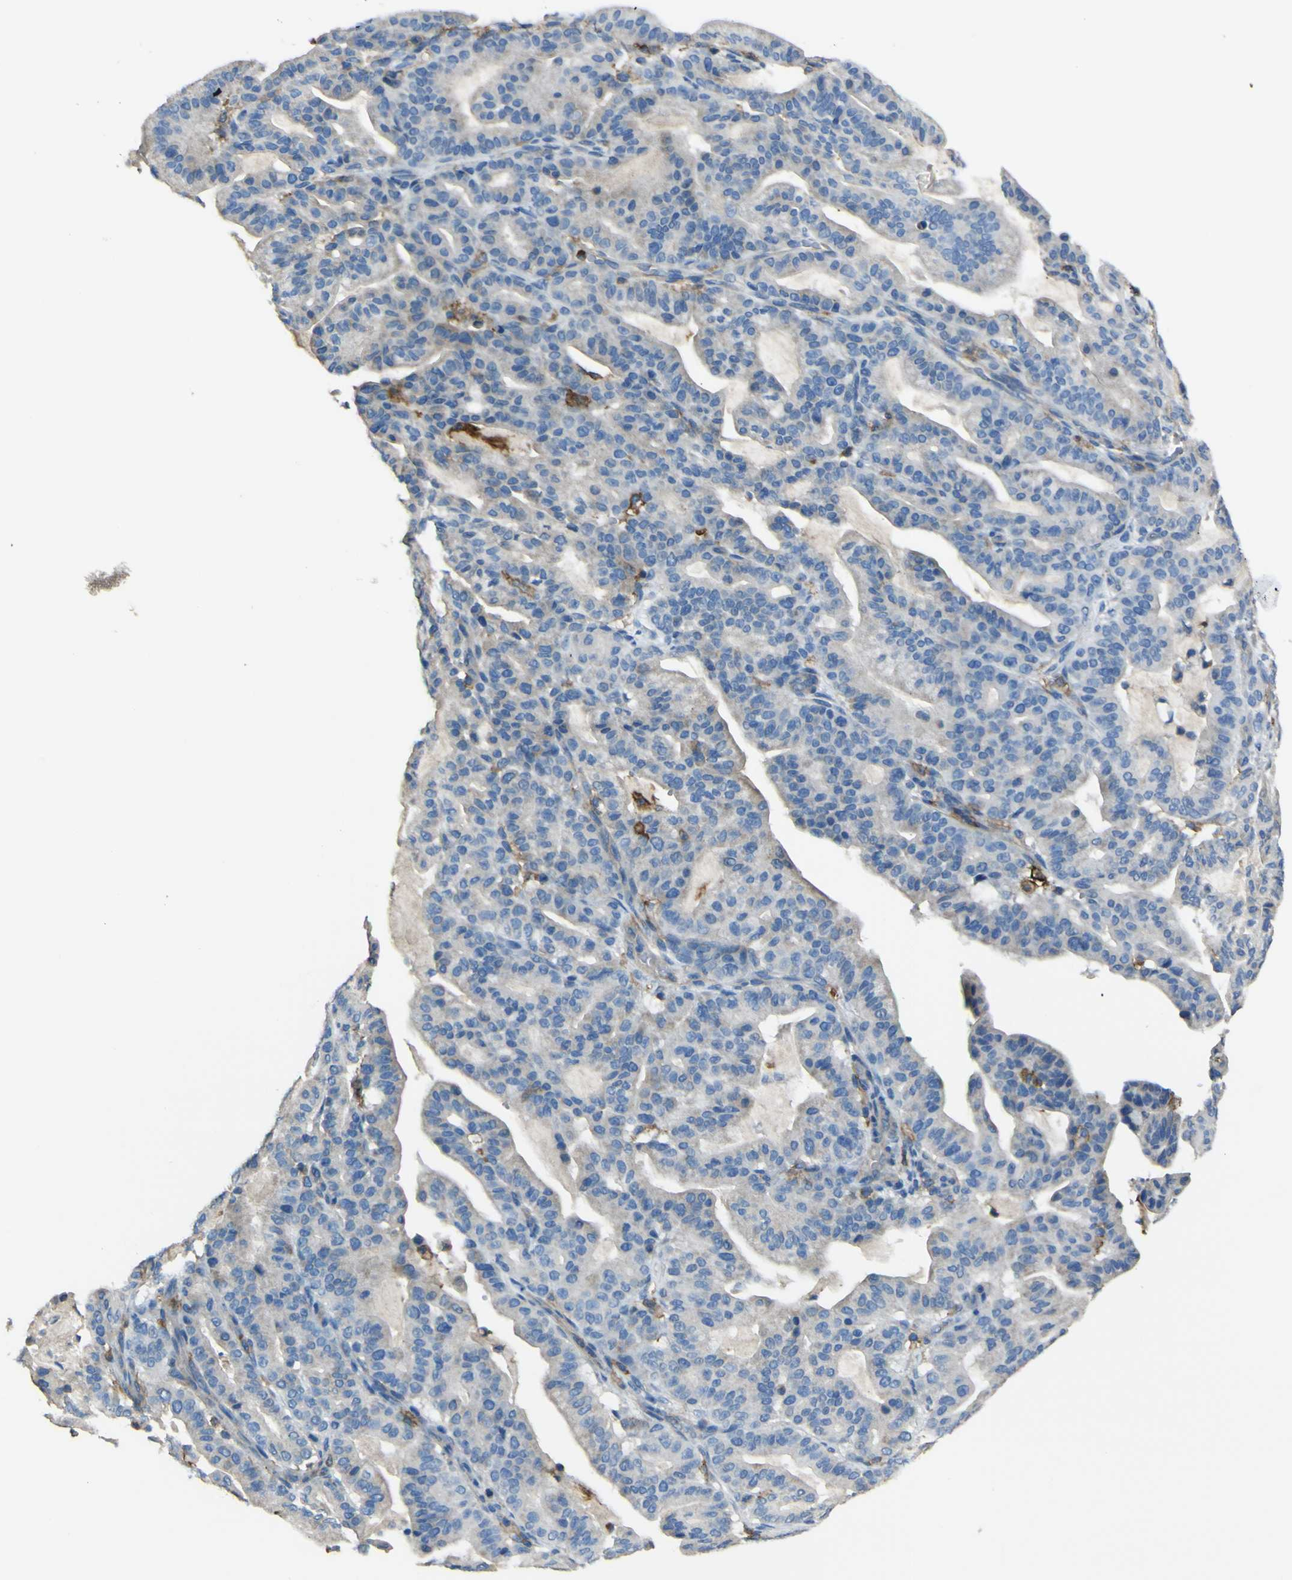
{"staining": {"intensity": "negative", "quantity": "none", "location": "none"}, "tissue": "pancreatic cancer", "cell_type": "Tumor cells", "image_type": "cancer", "snomed": [{"axis": "morphology", "description": "Adenocarcinoma, NOS"}, {"axis": "topography", "description": "Pancreas"}], "caption": "Image shows no significant protein positivity in tumor cells of adenocarcinoma (pancreatic). Brightfield microscopy of immunohistochemistry (IHC) stained with DAB (3,3'-diaminobenzidine) (brown) and hematoxylin (blue), captured at high magnification.", "gene": "LAIR1", "patient": {"sex": "male", "age": 63}}